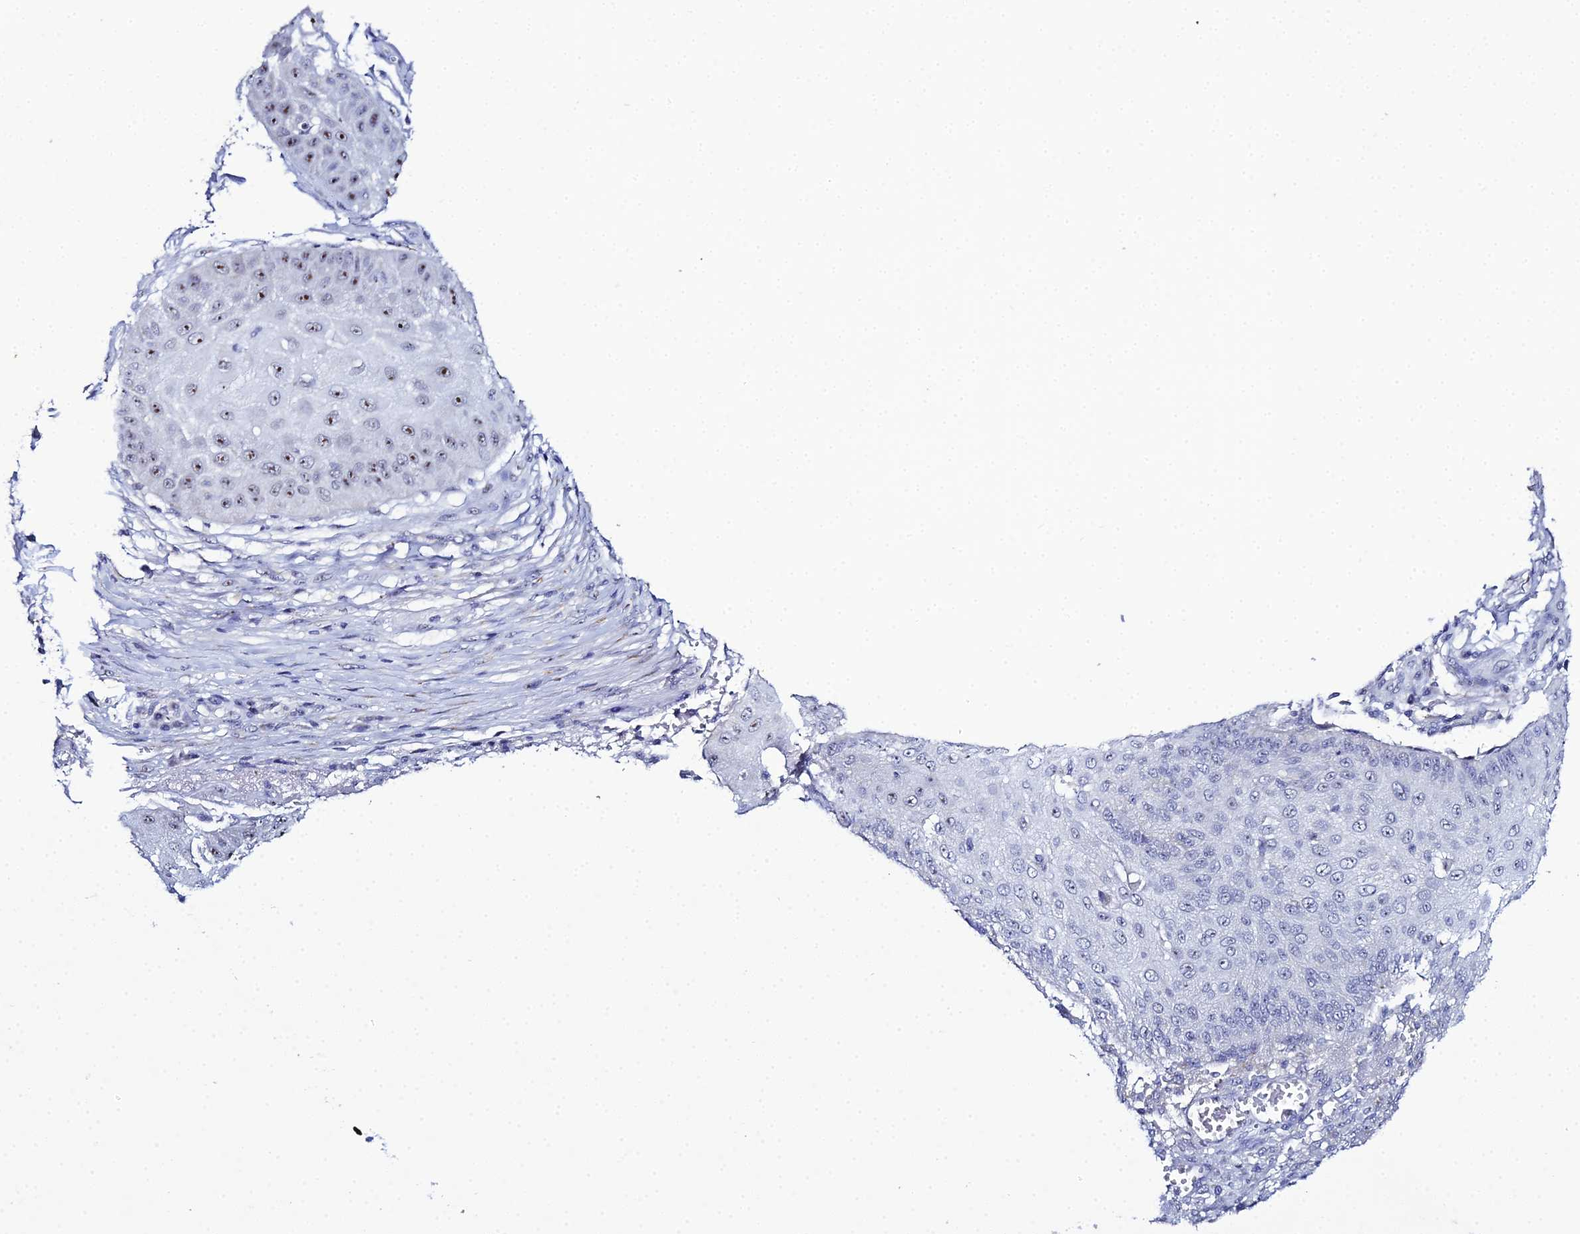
{"staining": {"intensity": "moderate", "quantity": "<25%", "location": "nuclear"}, "tissue": "skin cancer", "cell_type": "Tumor cells", "image_type": "cancer", "snomed": [{"axis": "morphology", "description": "Squamous cell carcinoma, NOS"}, {"axis": "topography", "description": "Skin"}], "caption": "Immunohistochemical staining of skin cancer demonstrates low levels of moderate nuclear positivity in about <25% of tumor cells.", "gene": "PLPP4", "patient": {"sex": "male", "age": 70}}